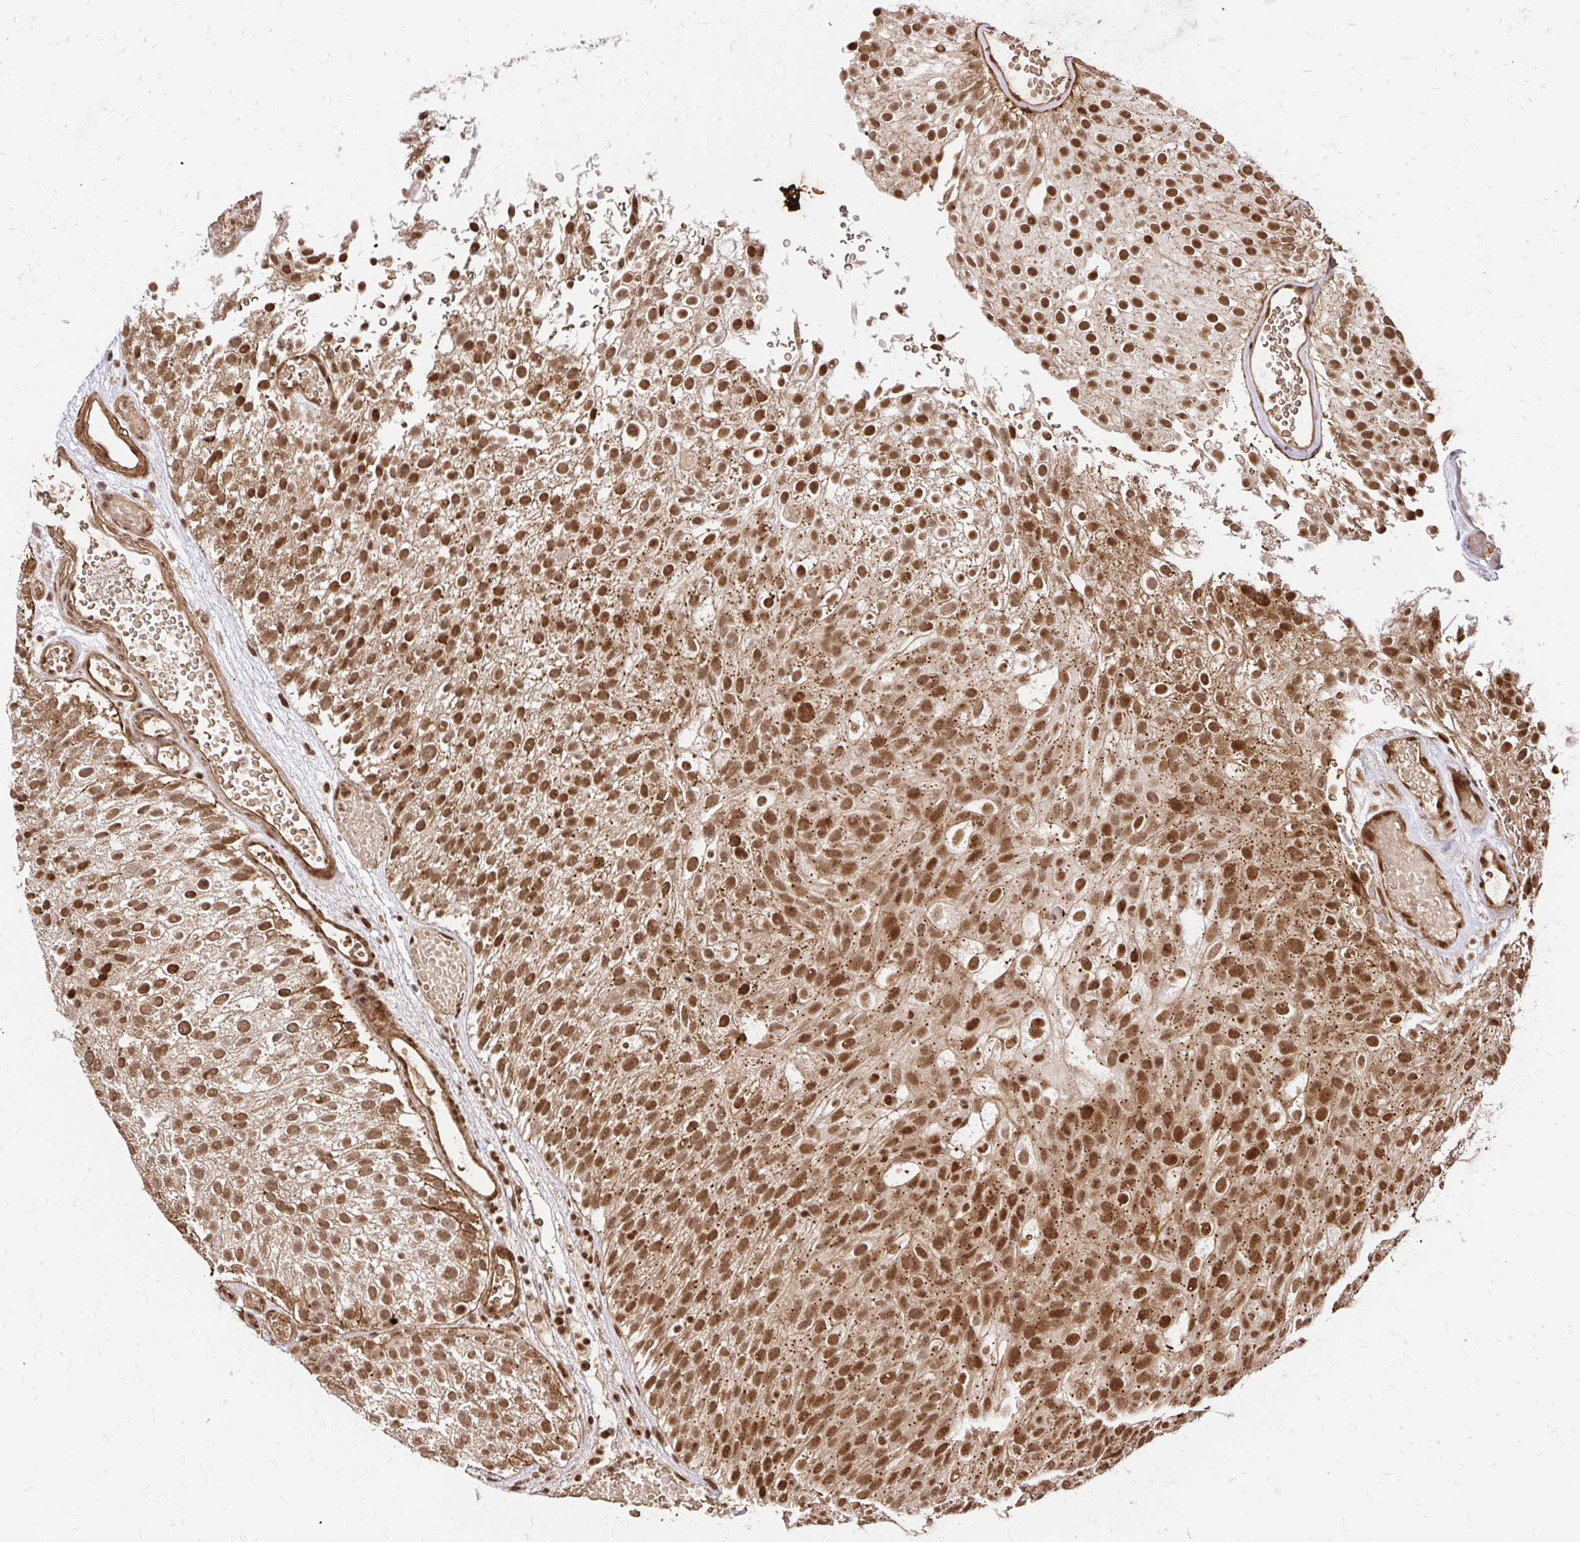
{"staining": {"intensity": "strong", "quantity": ">75%", "location": "cytoplasmic/membranous,nuclear"}, "tissue": "urothelial cancer", "cell_type": "Tumor cells", "image_type": "cancer", "snomed": [{"axis": "morphology", "description": "Urothelial carcinoma, Low grade"}, {"axis": "topography", "description": "Urinary bladder"}], "caption": "Protein expression analysis of human low-grade urothelial carcinoma reveals strong cytoplasmic/membranous and nuclear expression in approximately >75% of tumor cells. The protein of interest is stained brown, and the nuclei are stained in blue (DAB (3,3'-diaminobenzidine) IHC with brightfield microscopy, high magnification).", "gene": "GLYR1", "patient": {"sex": "male", "age": 78}}